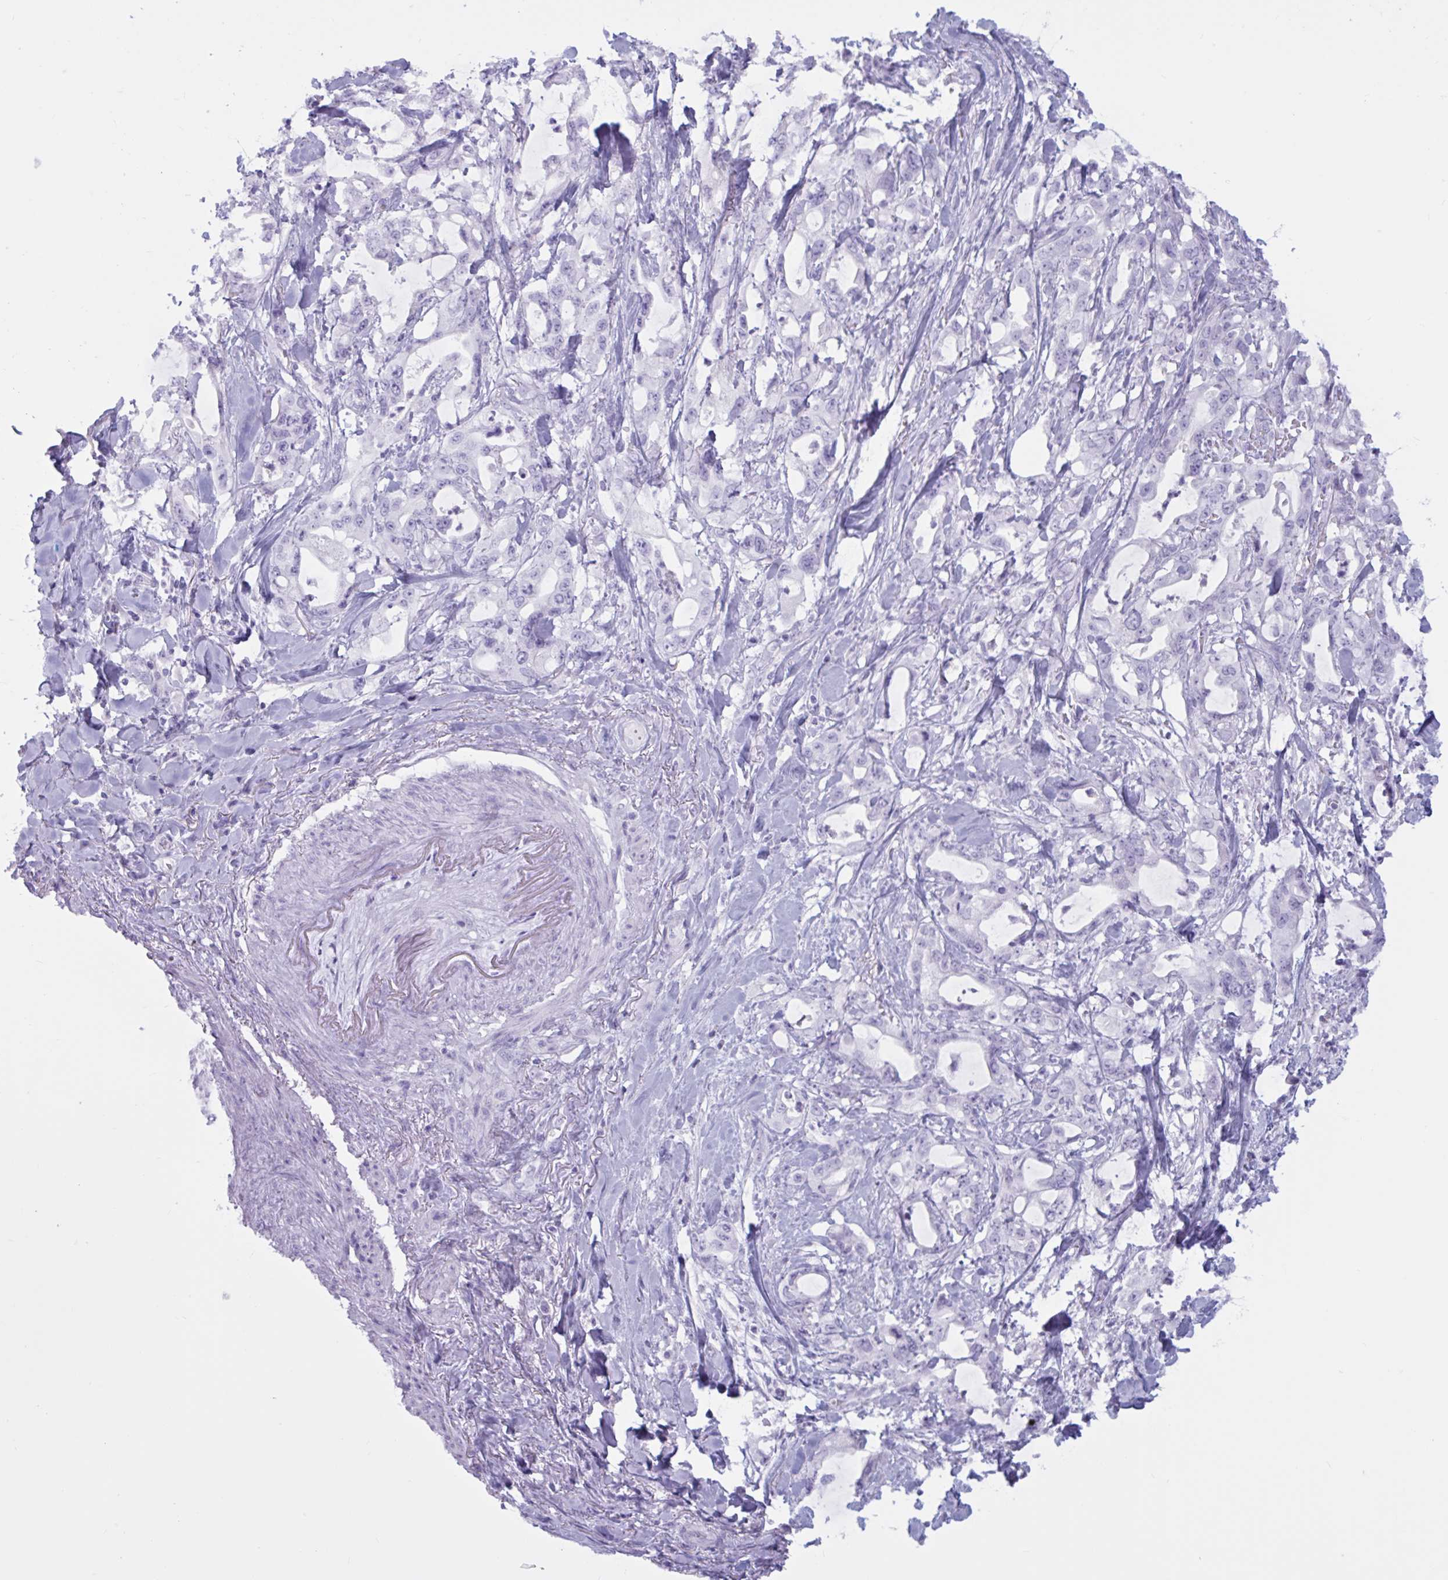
{"staining": {"intensity": "negative", "quantity": "none", "location": "none"}, "tissue": "pancreatic cancer", "cell_type": "Tumor cells", "image_type": "cancer", "snomed": [{"axis": "morphology", "description": "Adenocarcinoma, NOS"}, {"axis": "topography", "description": "Pancreas"}], "caption": "Tumor cells are negative for brown protein staining in pancreatic adenocarcinoma.", "gene": "BBS10", "patient": {"sex": "female", "age": 61}}